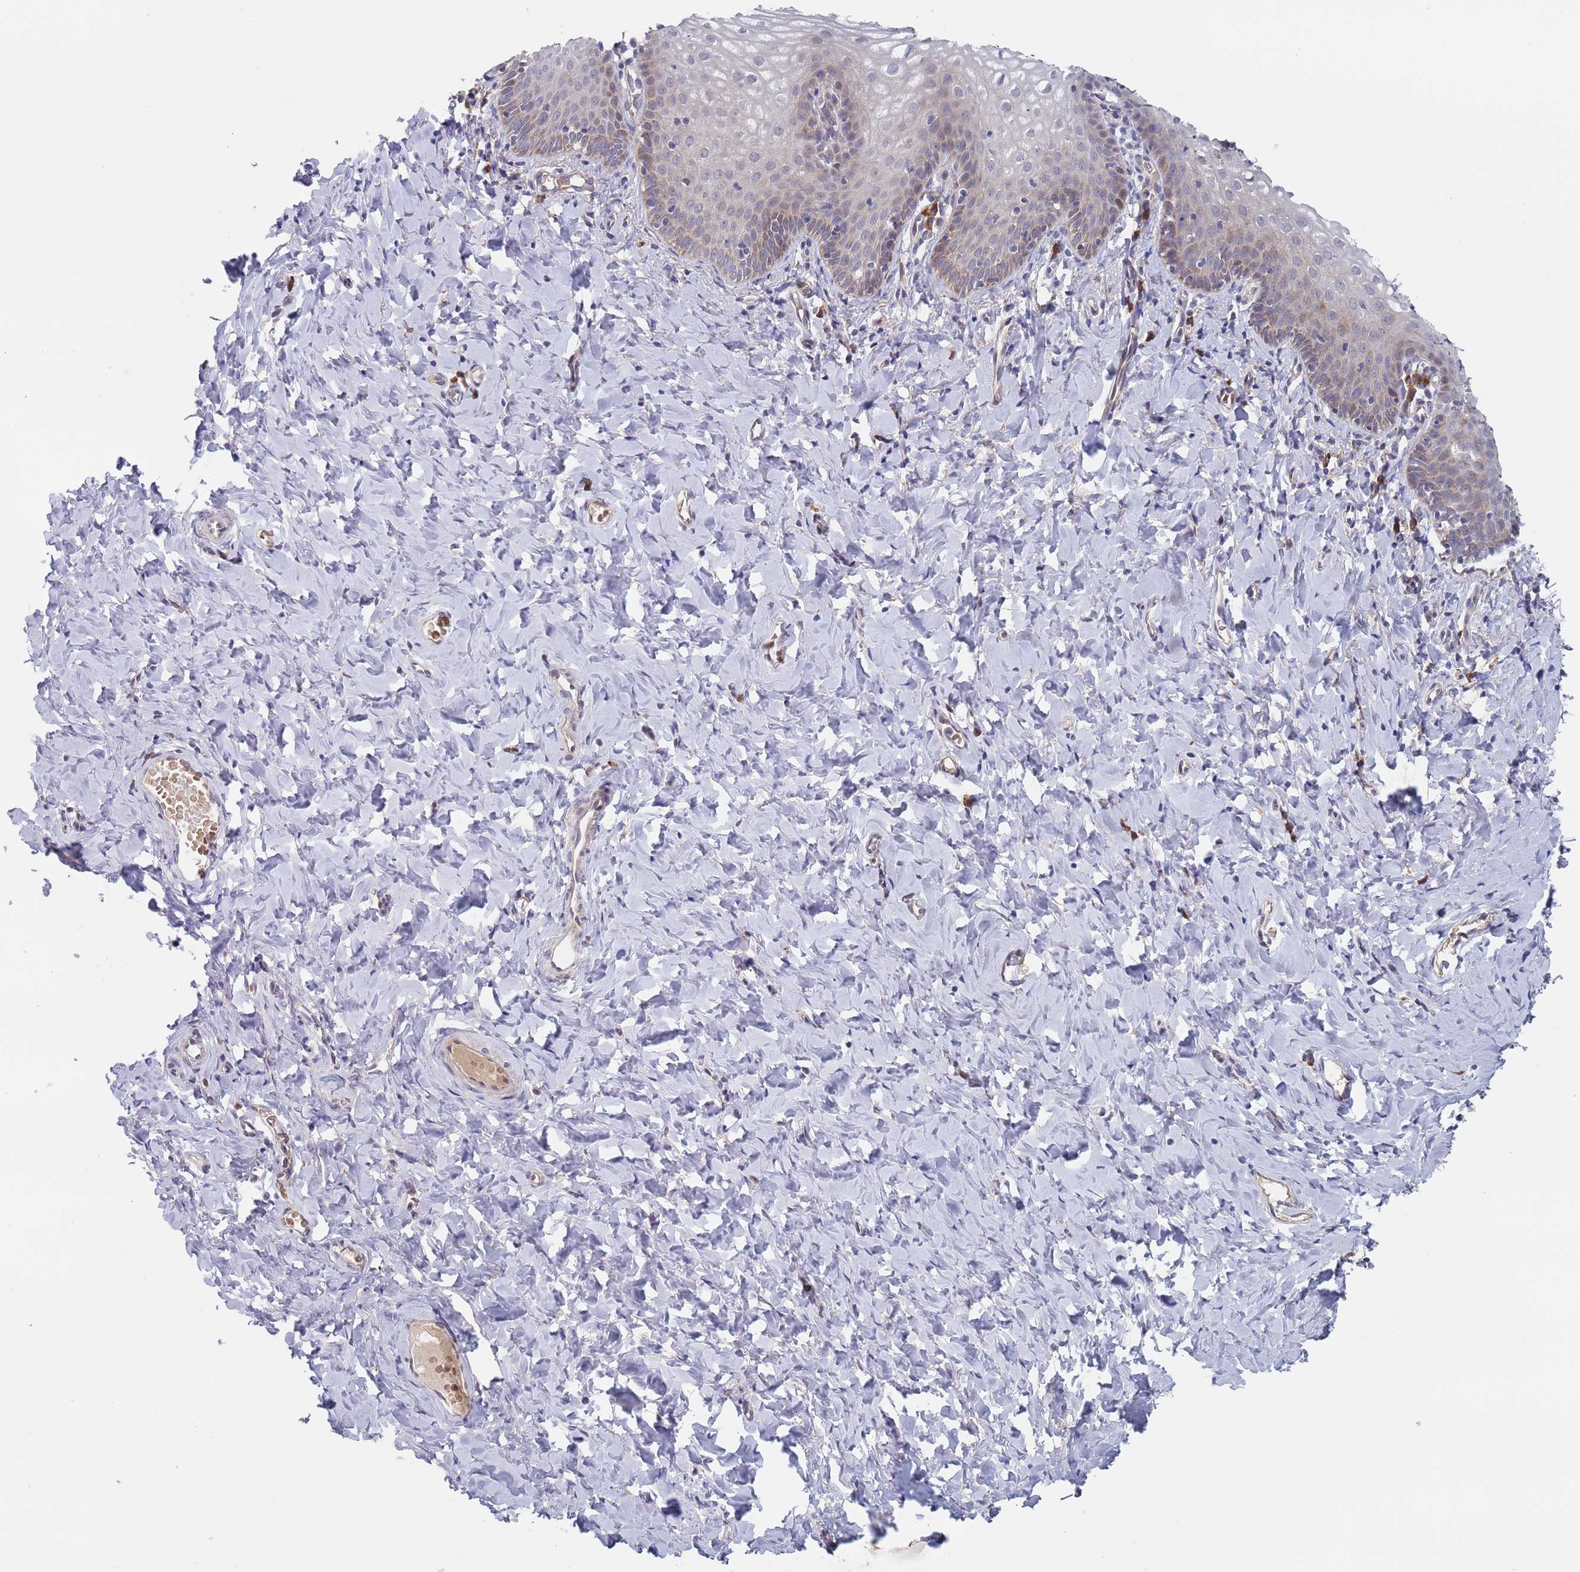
{"staining": {"intensity": "weak", "quantity": "<25%", "location": "cytoplasmic/membranous"}, "tissue": "vagina", "cell_type": "Squamous epithelial cells", "image_type": "normal", "snomed": [{"axis": "morphology", "description": "Normal tissue, NOS"}, {"axis": "topography", "description": "Vagina"}], "caption": "Immunohistochemistry (IHC) histopathology image of unremarkable vagina stained for a protein (brown), which reveals no expression in squamous epithelial cells.", "gene": "ZNF140", "patient": {"sex": "female", "age": 60}}